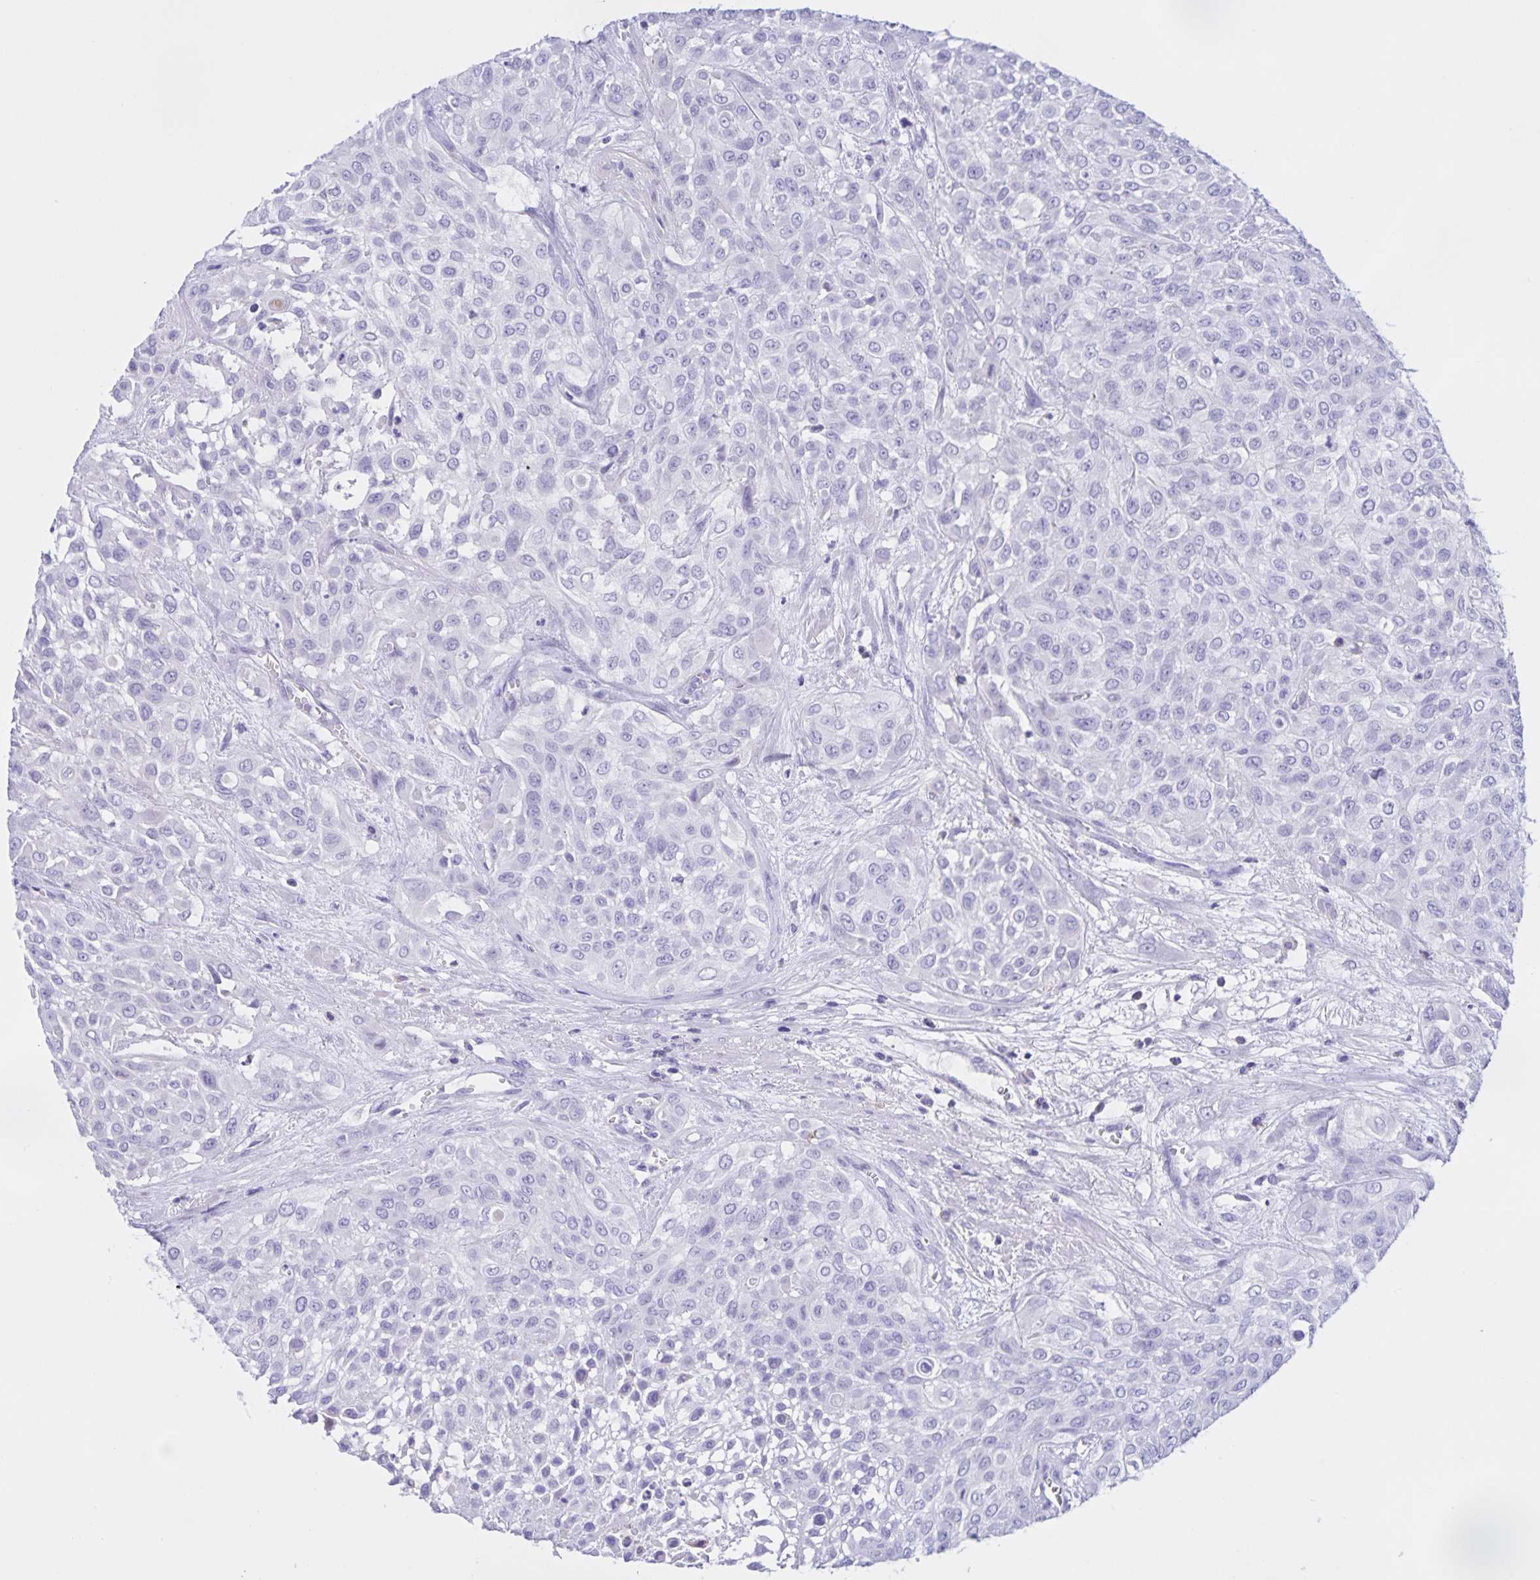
{"staining": {"intensity": "negative", "quantity": "none", "location": "none"}, "tissue": "urothelial cancer", "cell_type": "Tumor cells", "image_type": "cancer", "snomed": [{"axis": "morphology", "description": "Urothelial carcinoma, High grade"}, {"axis": "topography", "description": "Urinary bladder"}], "caption": "A photomicrograph of human urothelial cancer is negative for staining in tumor cells. (Stains: DAB (3,3'-diaminobenzidine) immunohistochemistry with hematoxylin counter stain, Microscopy: brightfield microscopy at high magnification).", "gene": "CATSPER4", "patient": {"sex": "male", "age": 57}}